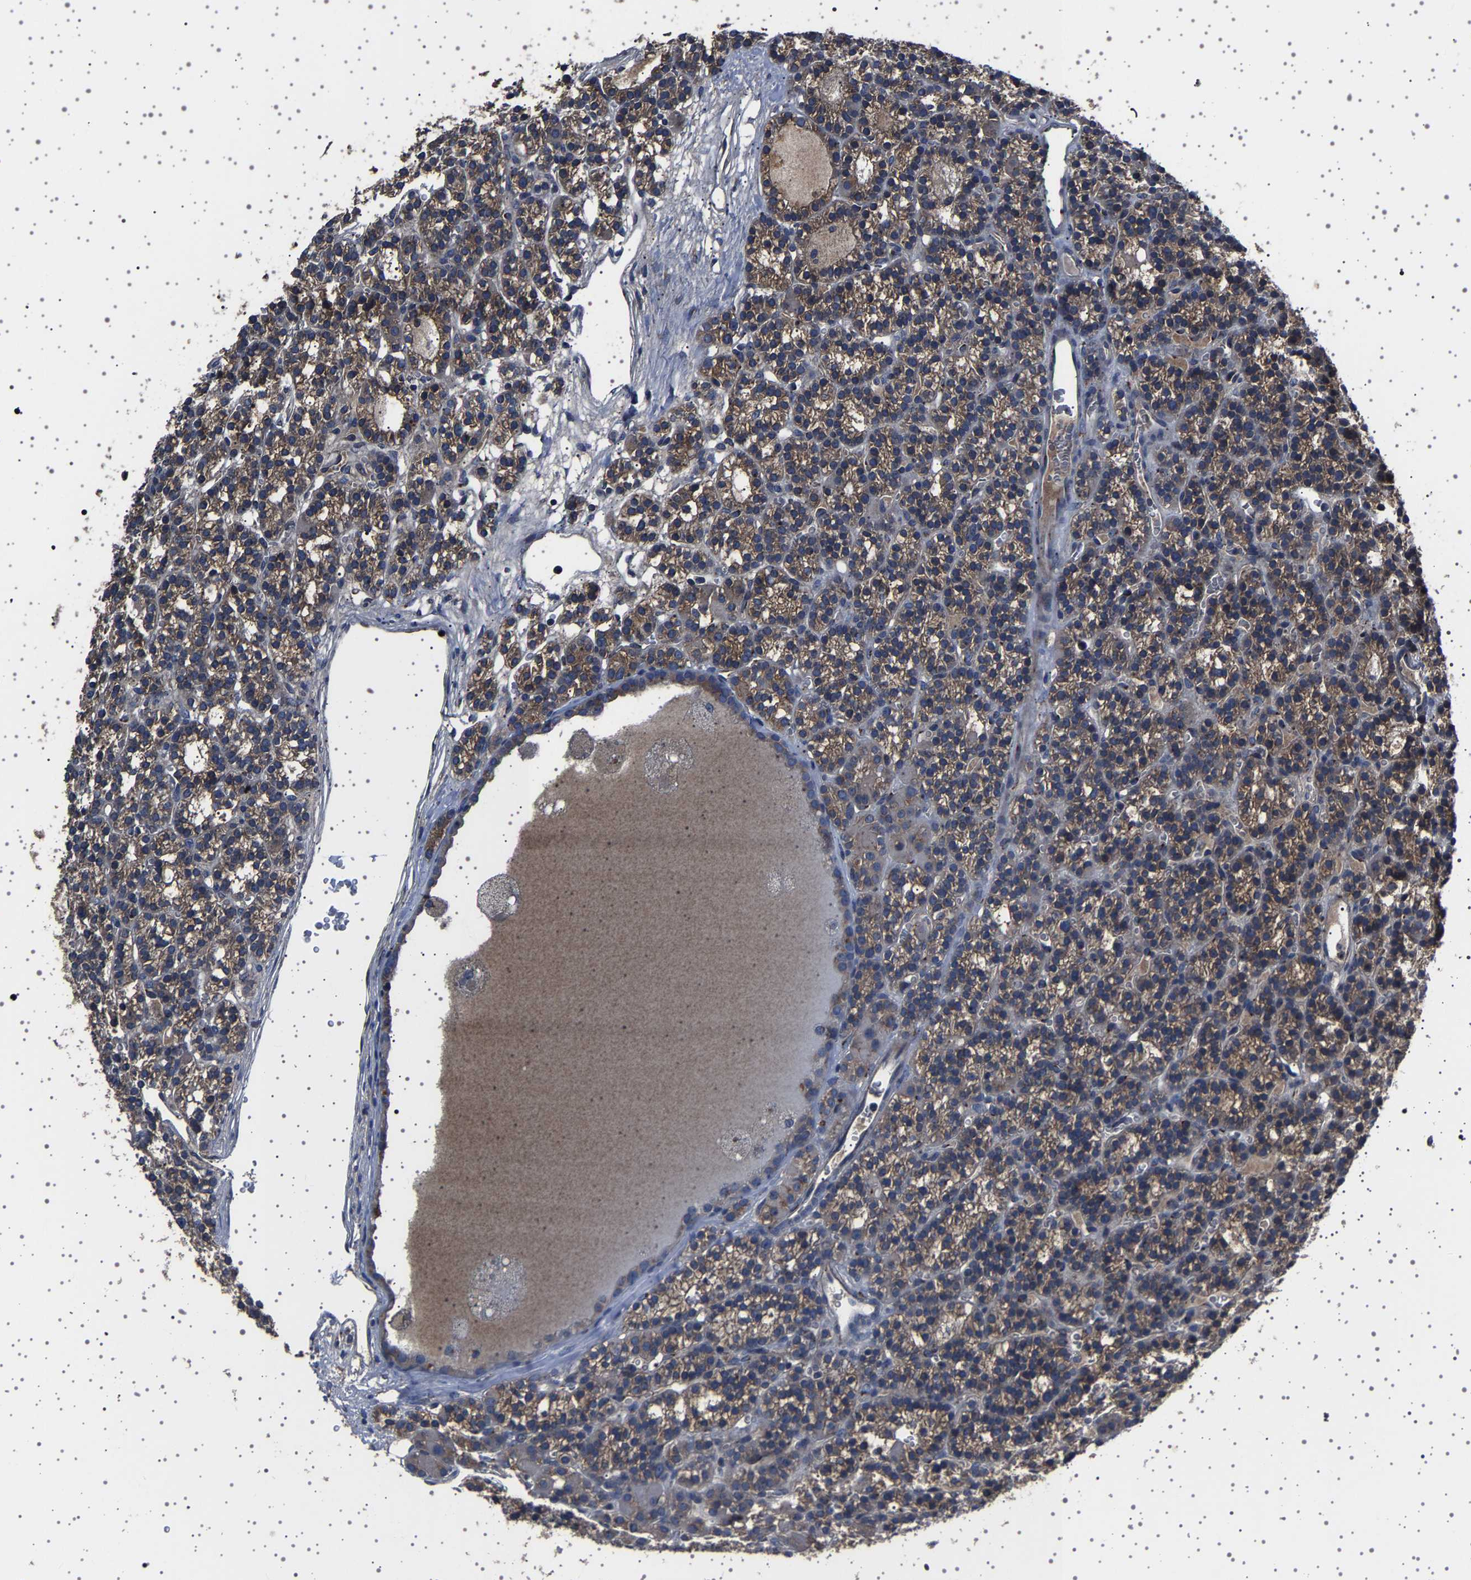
{"staining": {"intensity": "moderate", "quantity": ">75%", "location": "cytoplasmic/membranous"}, "tissue": "parathyroid gland", "cell_type": "Glandular cells", "image_type": "normal", "snomed": [{"axis": "morphology", "description": "Normal tissue, NOS"}, {"axis": "morphology", "description": "Adenoma, NOS"}, {"axis": "topography", "description": "Parathyroid gland"}], "caption": "High-power microscopy captured an IHC photomicrograph of benign parathyroid gland, revealing moderate cytoplasmic/membranous positivity in about >75% of glandular cells. (DAB (3,3'-diaminobenzidine) = brown stain, brightfield microscopy at high magnification).", "gene": "NCKAP1", "patient": {"sex": "female", "age": 58}}